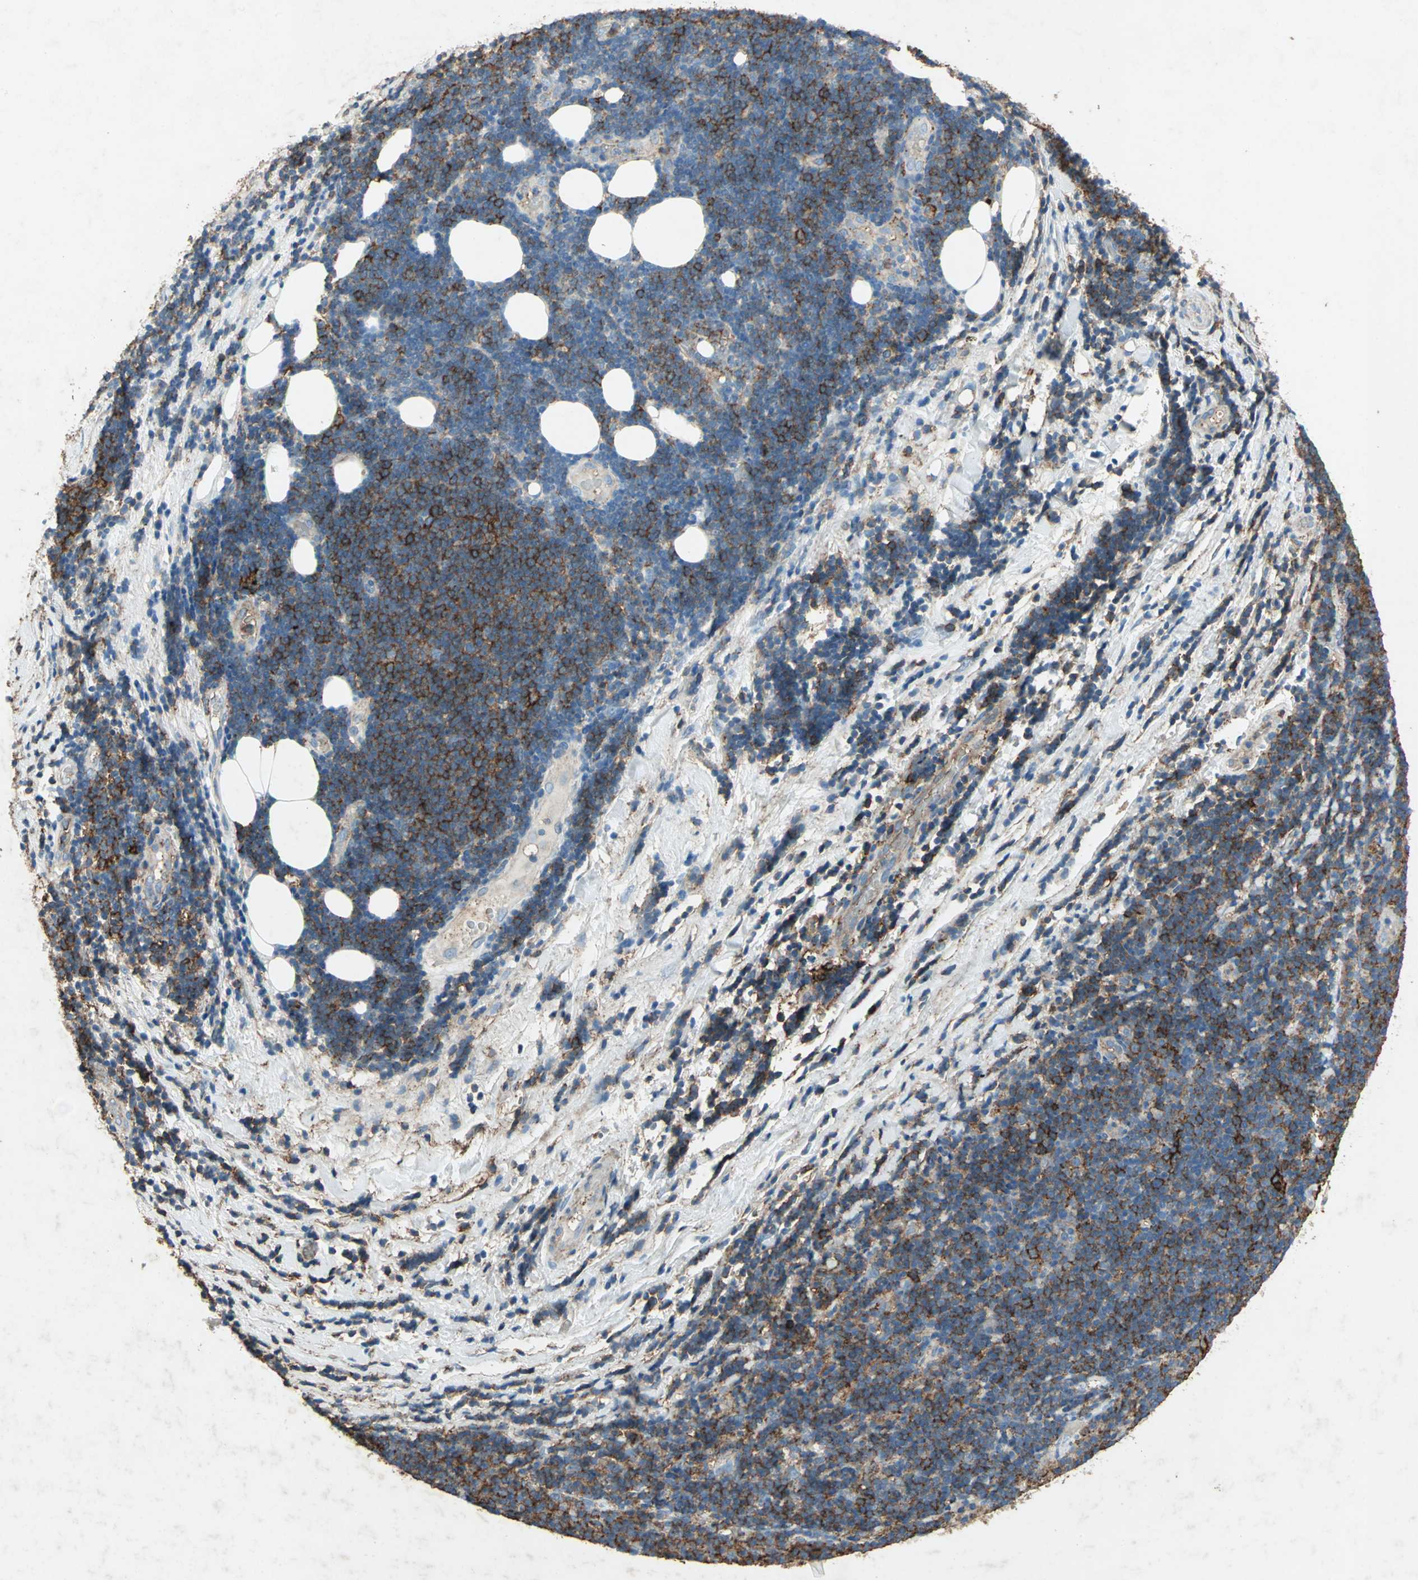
{"staining": {"intensity": "strong", "quantity": "25%-75%", "location": "cytoplasmic/membranous"}, "tissue": "lymphoma", "cell_type": "Tumor cells", "image_type": "cancer", "snomed": [{"axis": "morphology", "description": "Malignant lymphoma, non-Hodgkin's type, Low grade"}, {"axis": "topography", "description": "Lymph node"}], "caption": "The immunohistochemical stain labels strong cytoplasmic/membranous staining in tumor cells of lymphoma tissue.", "gene": "CCR6", "patient": {"sex": "male", "age": 83}}